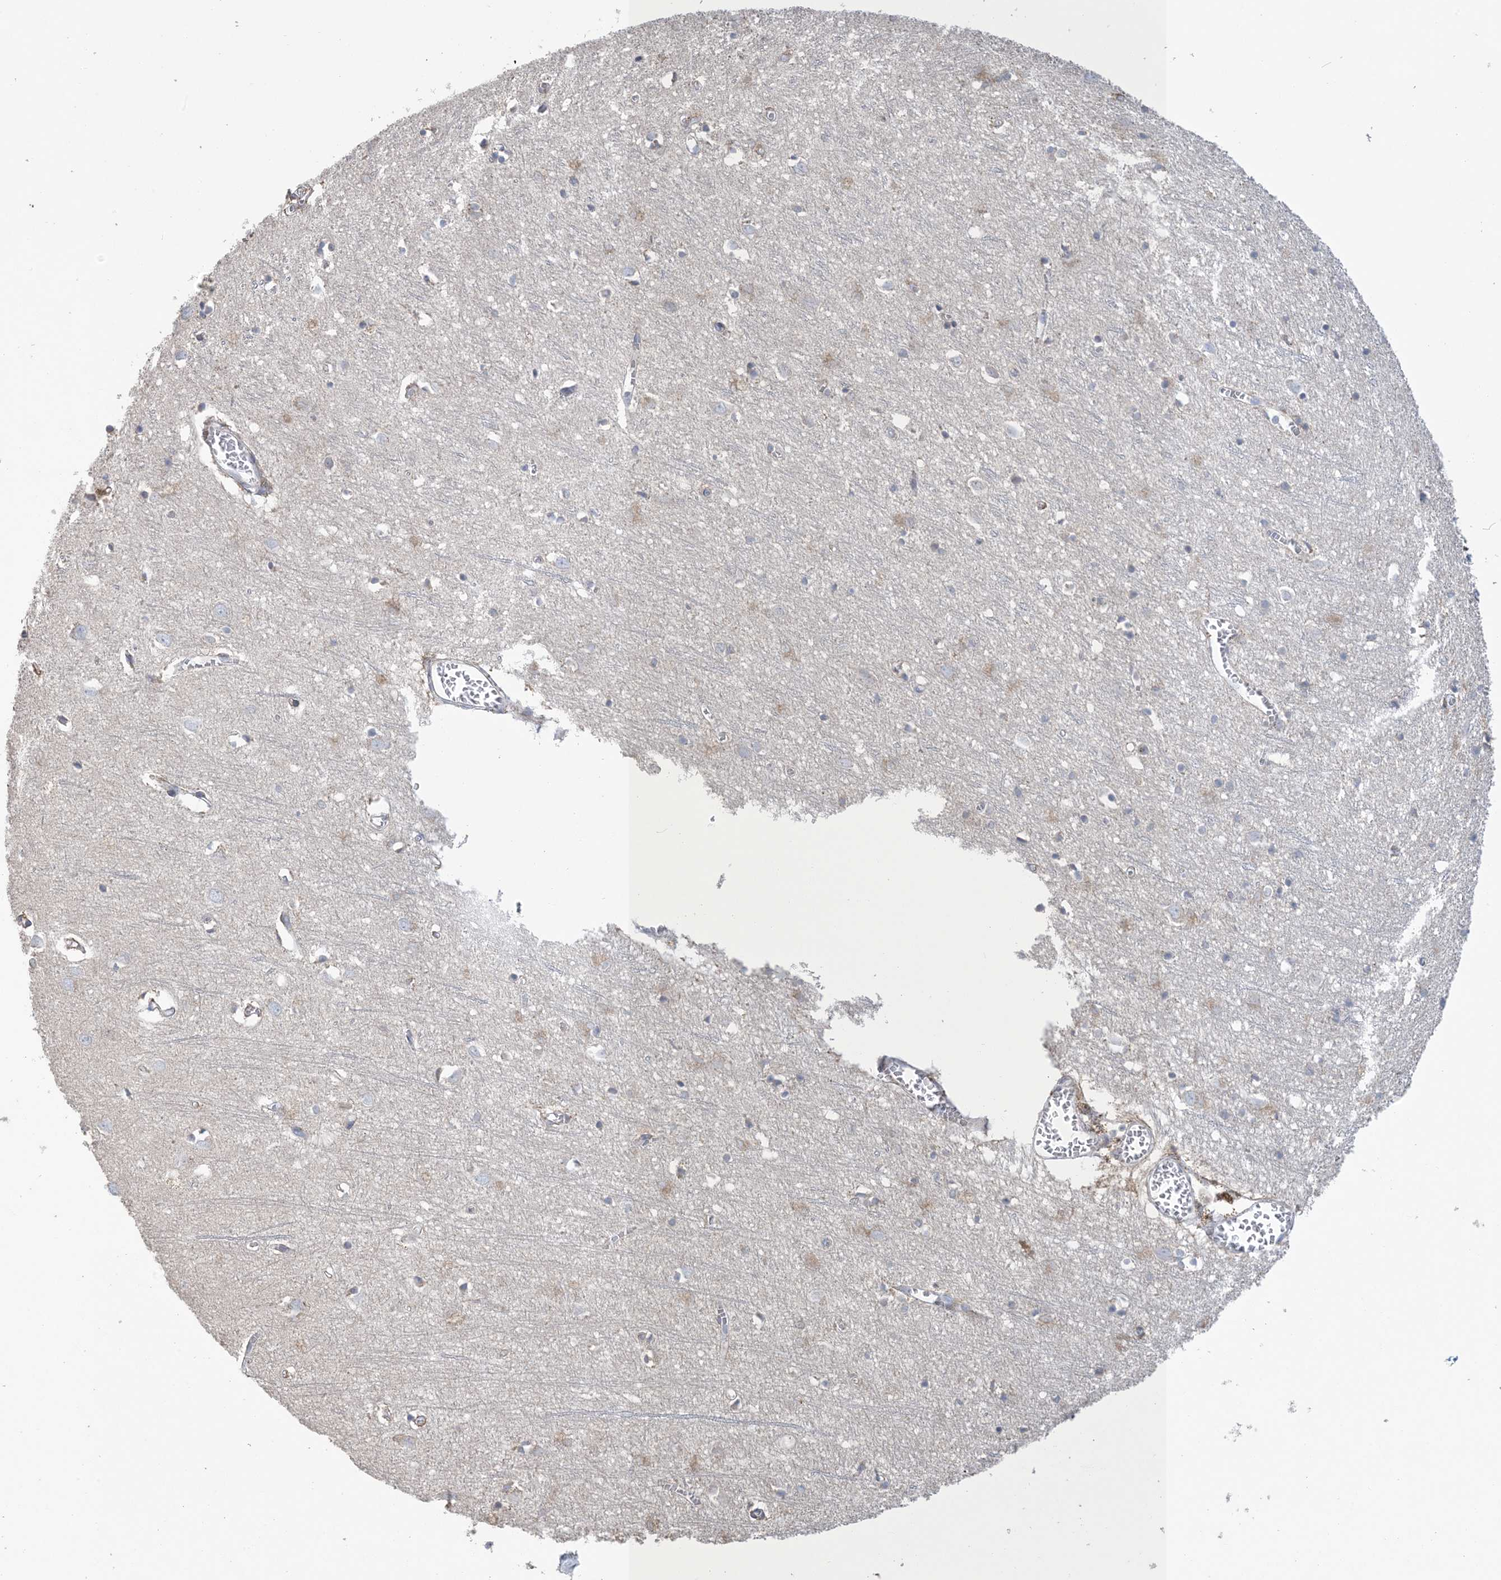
{"staining": {"intensity": "weak", "quantity": "<25%", "location": "cytoplasmic/membranous"}, "tissue": "cerebral cortex", "cell_type": "Endothelial cells", "image_type": "normal", "snomed": [{"axis": "morphology", "description": "Normal tissue, NOS"}, {"axis": "topography", "description": "Cerebral cortex"}], "caption": "IHC photomicrograph of benign cerebral cortex: human cerebral cortex stained with DAB shows no significant protein positivity in endothelial cells. (Immunohistochemistry (ihc), brightfield microscopy, high magnification).", "gene": "SHANK1", "patient": {"sex": "female", "age": 64}}